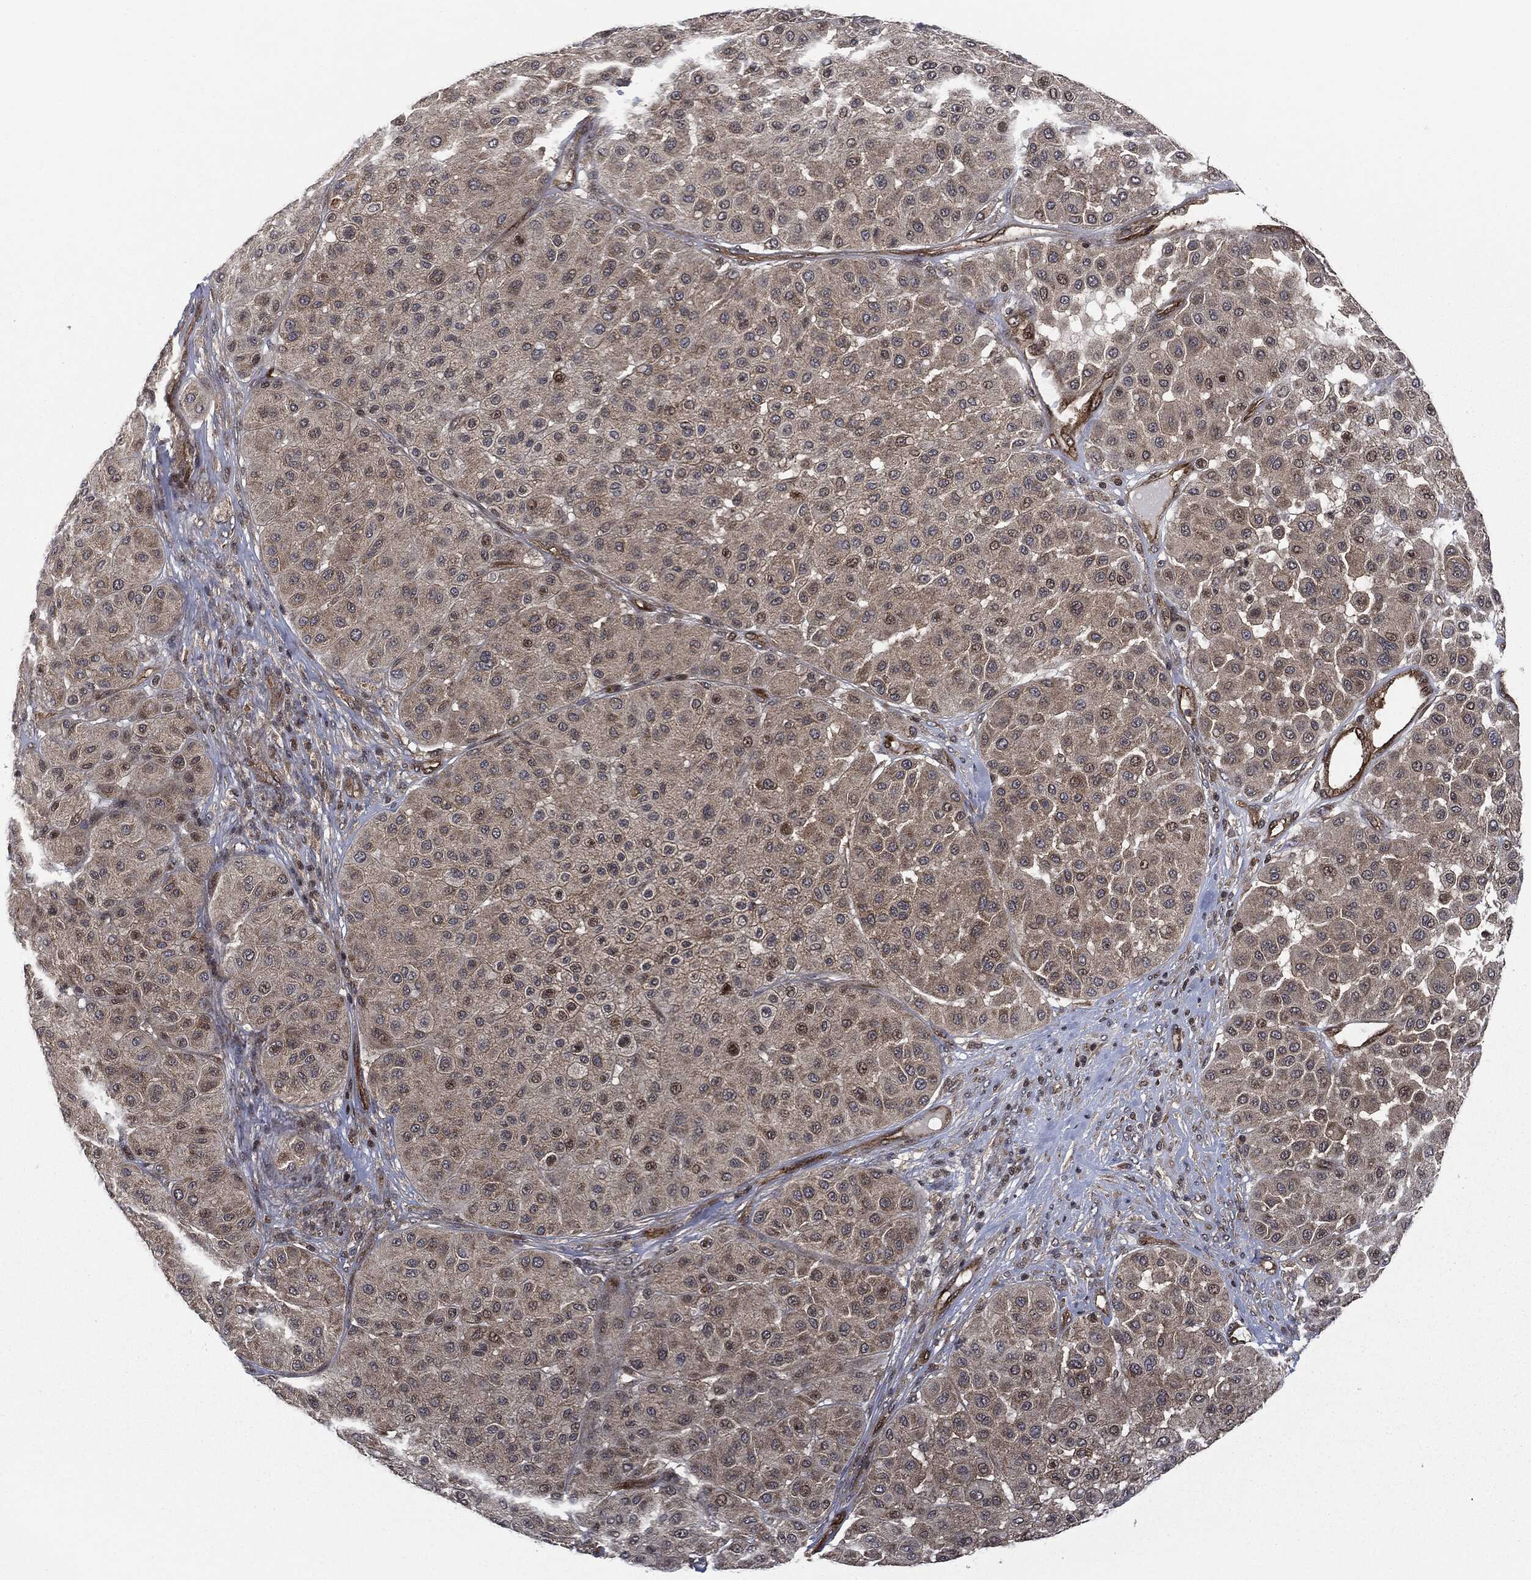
{"staining": {"intensity": "moderate", "quantity": "<25%", "location": "cytoplasmic/membranous"}, "tissue": "melanoma", "cell_type": "Tumor cells", "image_type": "cancer", "snomed": [{"axis": "morphology", "description": "Malignant melanoma, Metastatic site"}, {"axis": "topography", "description": "Smooth muscle"}], "caption": "Human melanoma stained with a protein marker shows moderate staining in tumor cells.", "gene": "HRAS", "patient": {"sex": "male", "age": 41}}